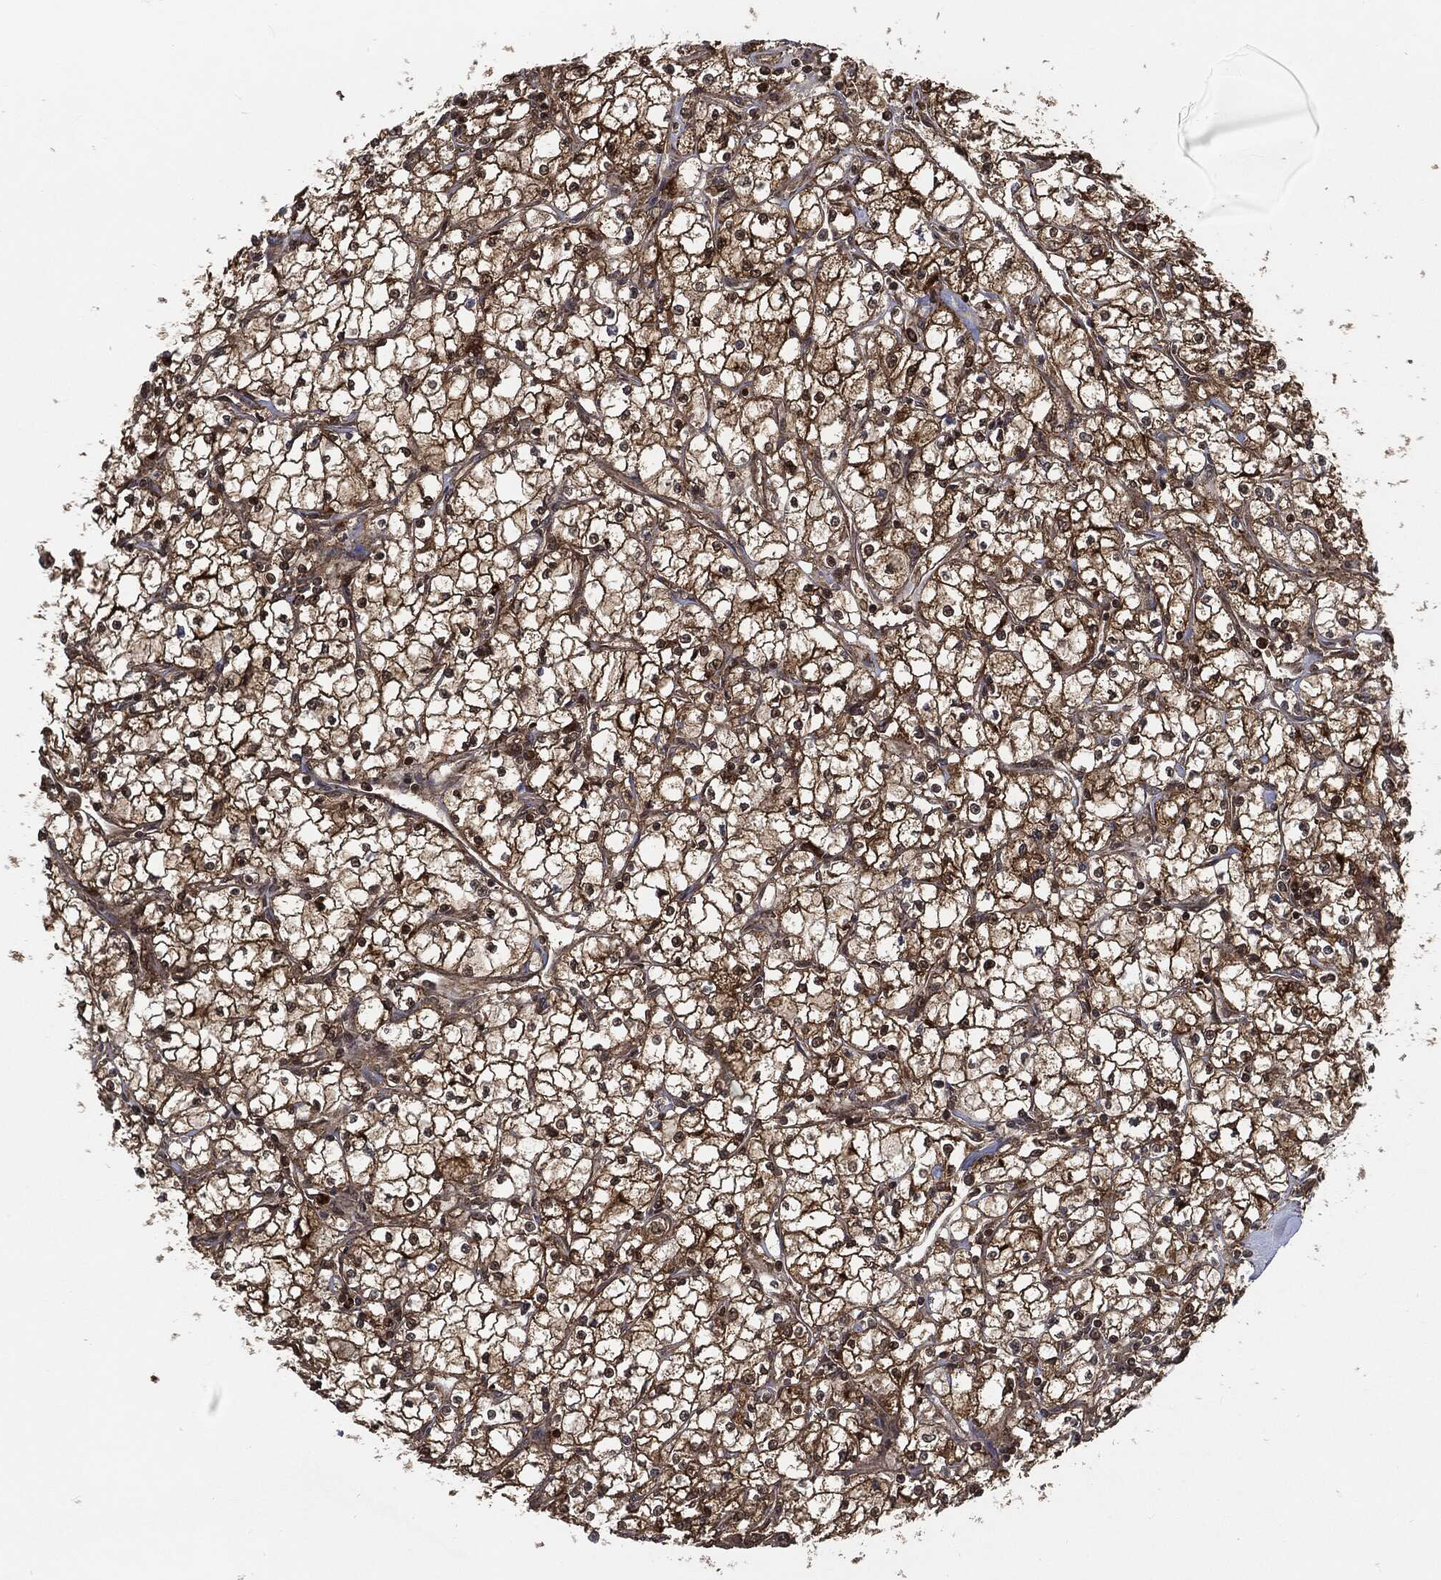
{"staining": {"intensity": "strong", "quantity": ">75%", "location": "cytoplasmic/membranous,nuclear"}, "tissue": "renal cancer", "cell_type": "Tumor cells", "image_type": "cancer", "snomed": [{"axis": "morphology", "description": "Adenocarcinoma, NOS"}, {"axis": "topography", "description": "Kidney"}], "caption": "This is a histology image of IHC staining of adenocarcinoma (renal), which shows strong positivity in the cytoplasmic/membranous and nuclear of tumor cells.", "gene": "CUTA", "patient": {"sex": "male", "age": 67}}